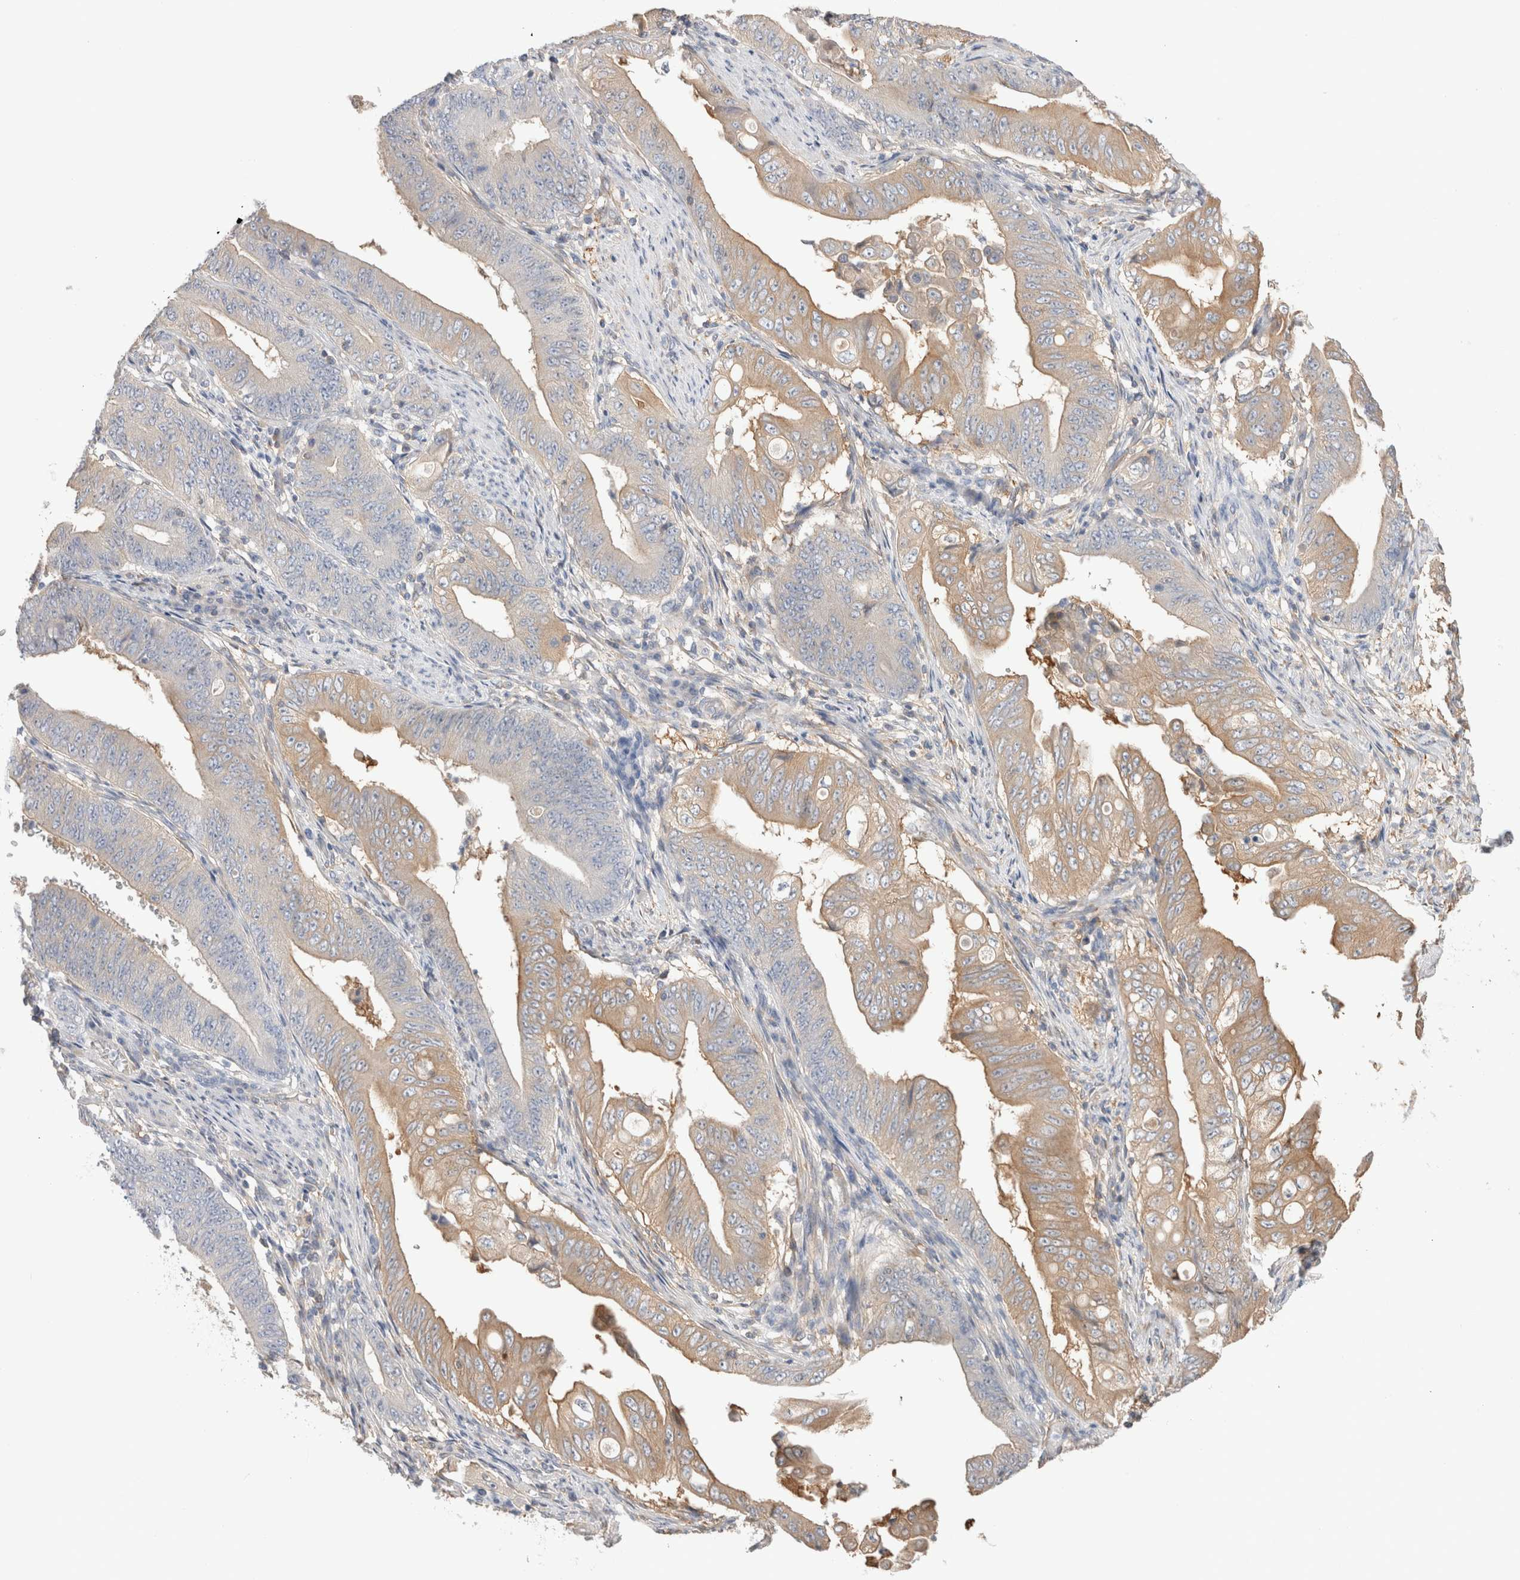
{"staining": {"intensity": "moderate", "quantity": "25%-75%", "location": "cytoplasmic/membranous"}, "tissue": "stomach cancer", "cell_type": "Tumor cells", "image_type": "cancer", "snomed": [{"axis": "morphology", "description": "Adenocarcinoma, NOS"}, {"axis": "topography", "description": "Stomach"}], "caption": "Protein positivity by immunohistochemistry shows moderate cytoplasmic/membranous positivity in about 25%-75% of tumor cells in stomach cancer (adenocarcinoma). (Stains: DAB in brown, nuclei in blue, Microscopy: brightfield microscopy at high magnification).", "gene": "CAPN2", "patient": {"sex": "female", "age": 73}}